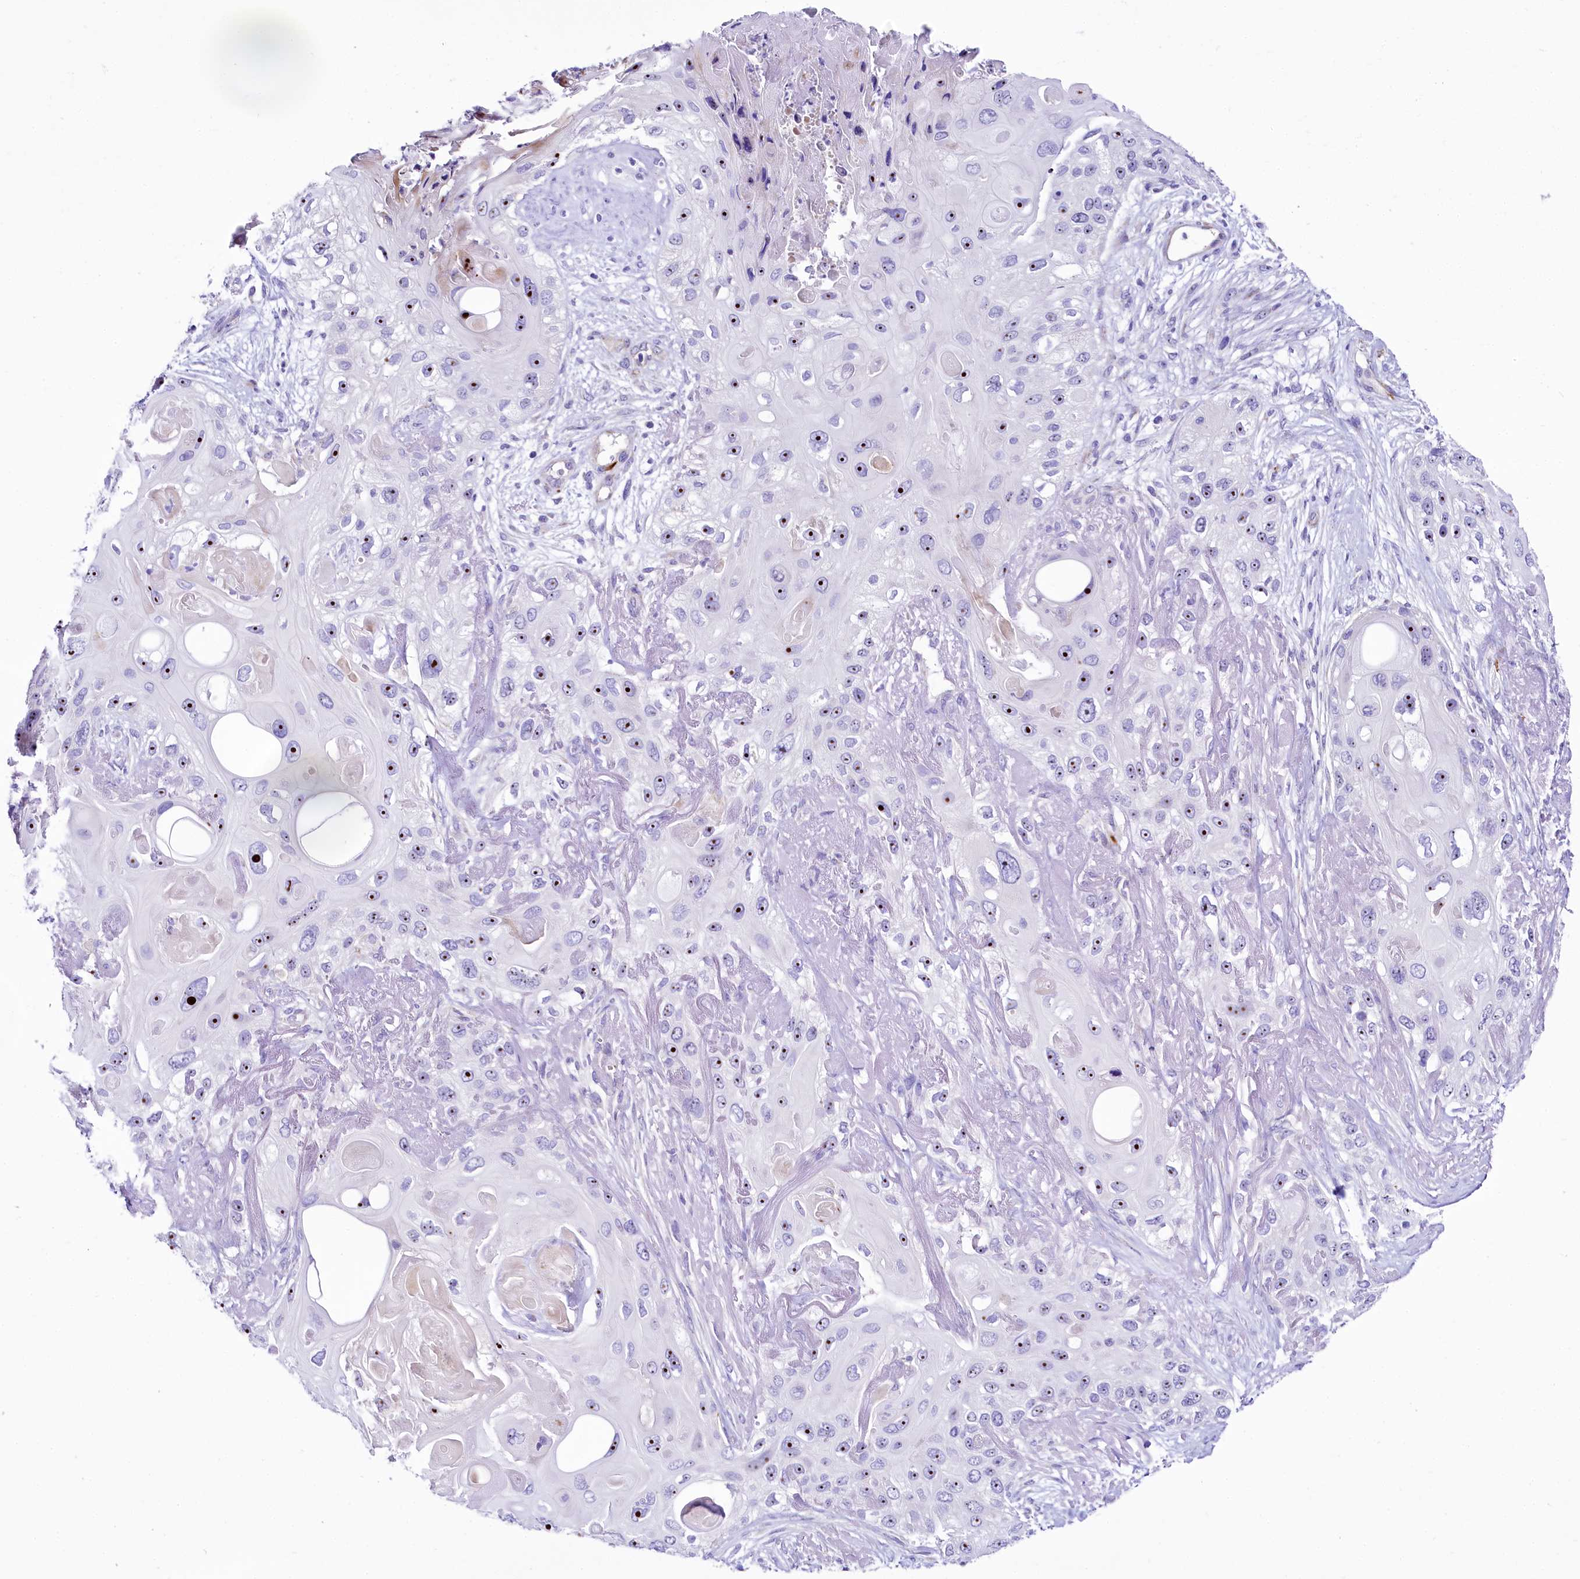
{"staining": {"intensity": "strong", "quantity": ">75%", "location": "nuclear"}, "tissue": "skin cancer", "cell_type": "Tumor cells", "image_type": "cancer", "snomed": [{"axis": "morphology", "description": "Normal tissue, NOS"}, {"axis": "morphology", "description": "Squamous cell carcinoma, NOS"}, {"axis": "topography", "description": "Skin"}], "caption": "Immunohistochemistry staining of skin cancer, which displays high levels of strong nuclear expression in approximately >75% of tumor cells indicating strong nuclear protein expression. The staining was performed using DAB (brown) for protein detection and nuclei were counterstained in hematoxylin (blue).", "gene": "SH3TC2", "patient": {"sex": "male", "age": 72}}